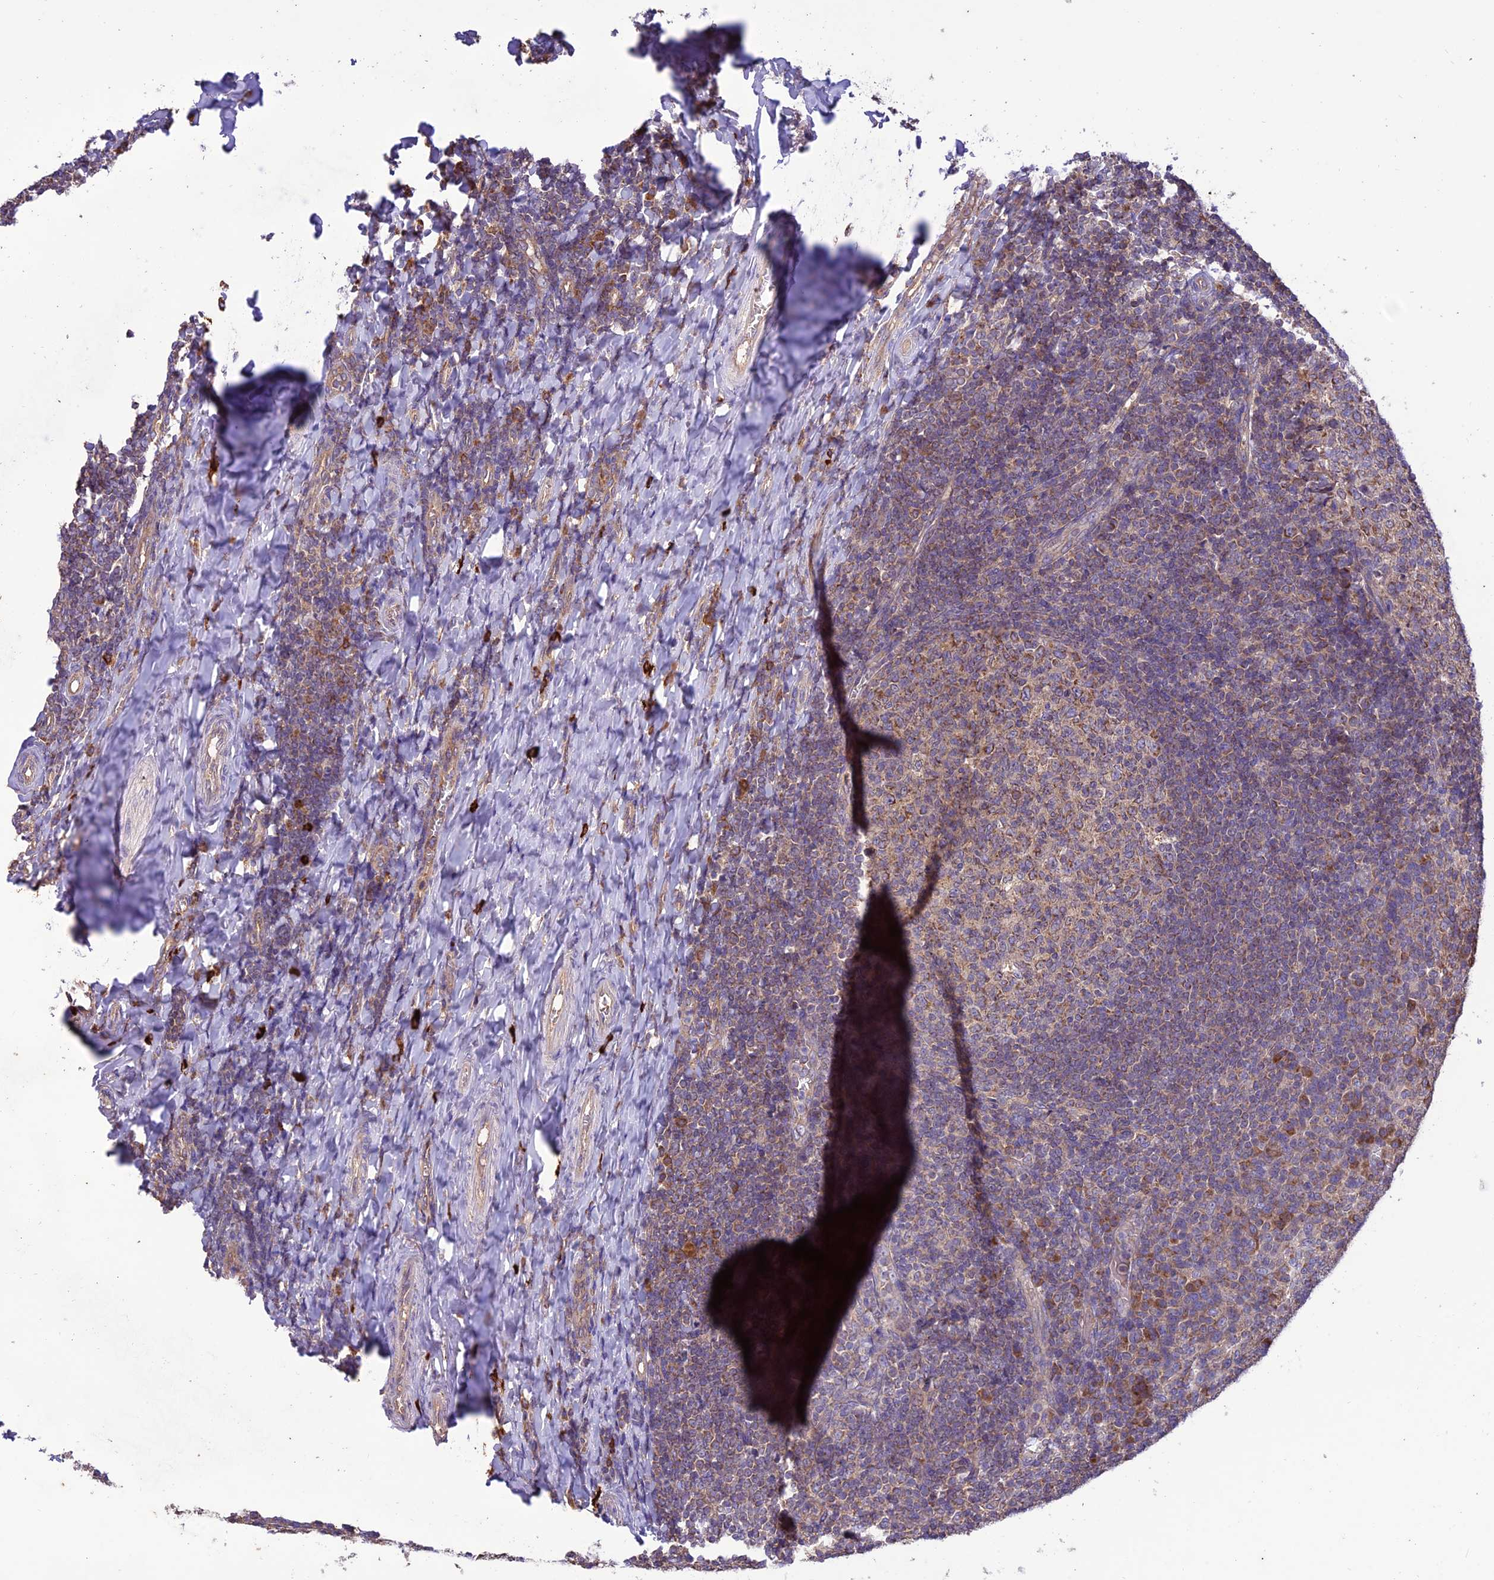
{"staining": {"intensity": "moderate", "quantity": "25%-75%", "location": "cytoplasmic/membranous"}, "tissue": "tonsil", "cell_type": "Germinal center cells", "image_type": "normal", "snomed": [{"axis": "morphology", "description": "Normal tissue, NOS"}, {"axis": "topography", "description": "Tonsil"}], "caption": "The image shows immunohistochemical staining of unremarkable tonsil. There is moderate cytoplasmic/membranous expression is appreciated in about 25%-75% of germinal center cells. (Brightfield microscopy of DAB IHC at high magnification).", "gene": "NDUFAF1", "patient": {"sex": "female", "age": 19}}